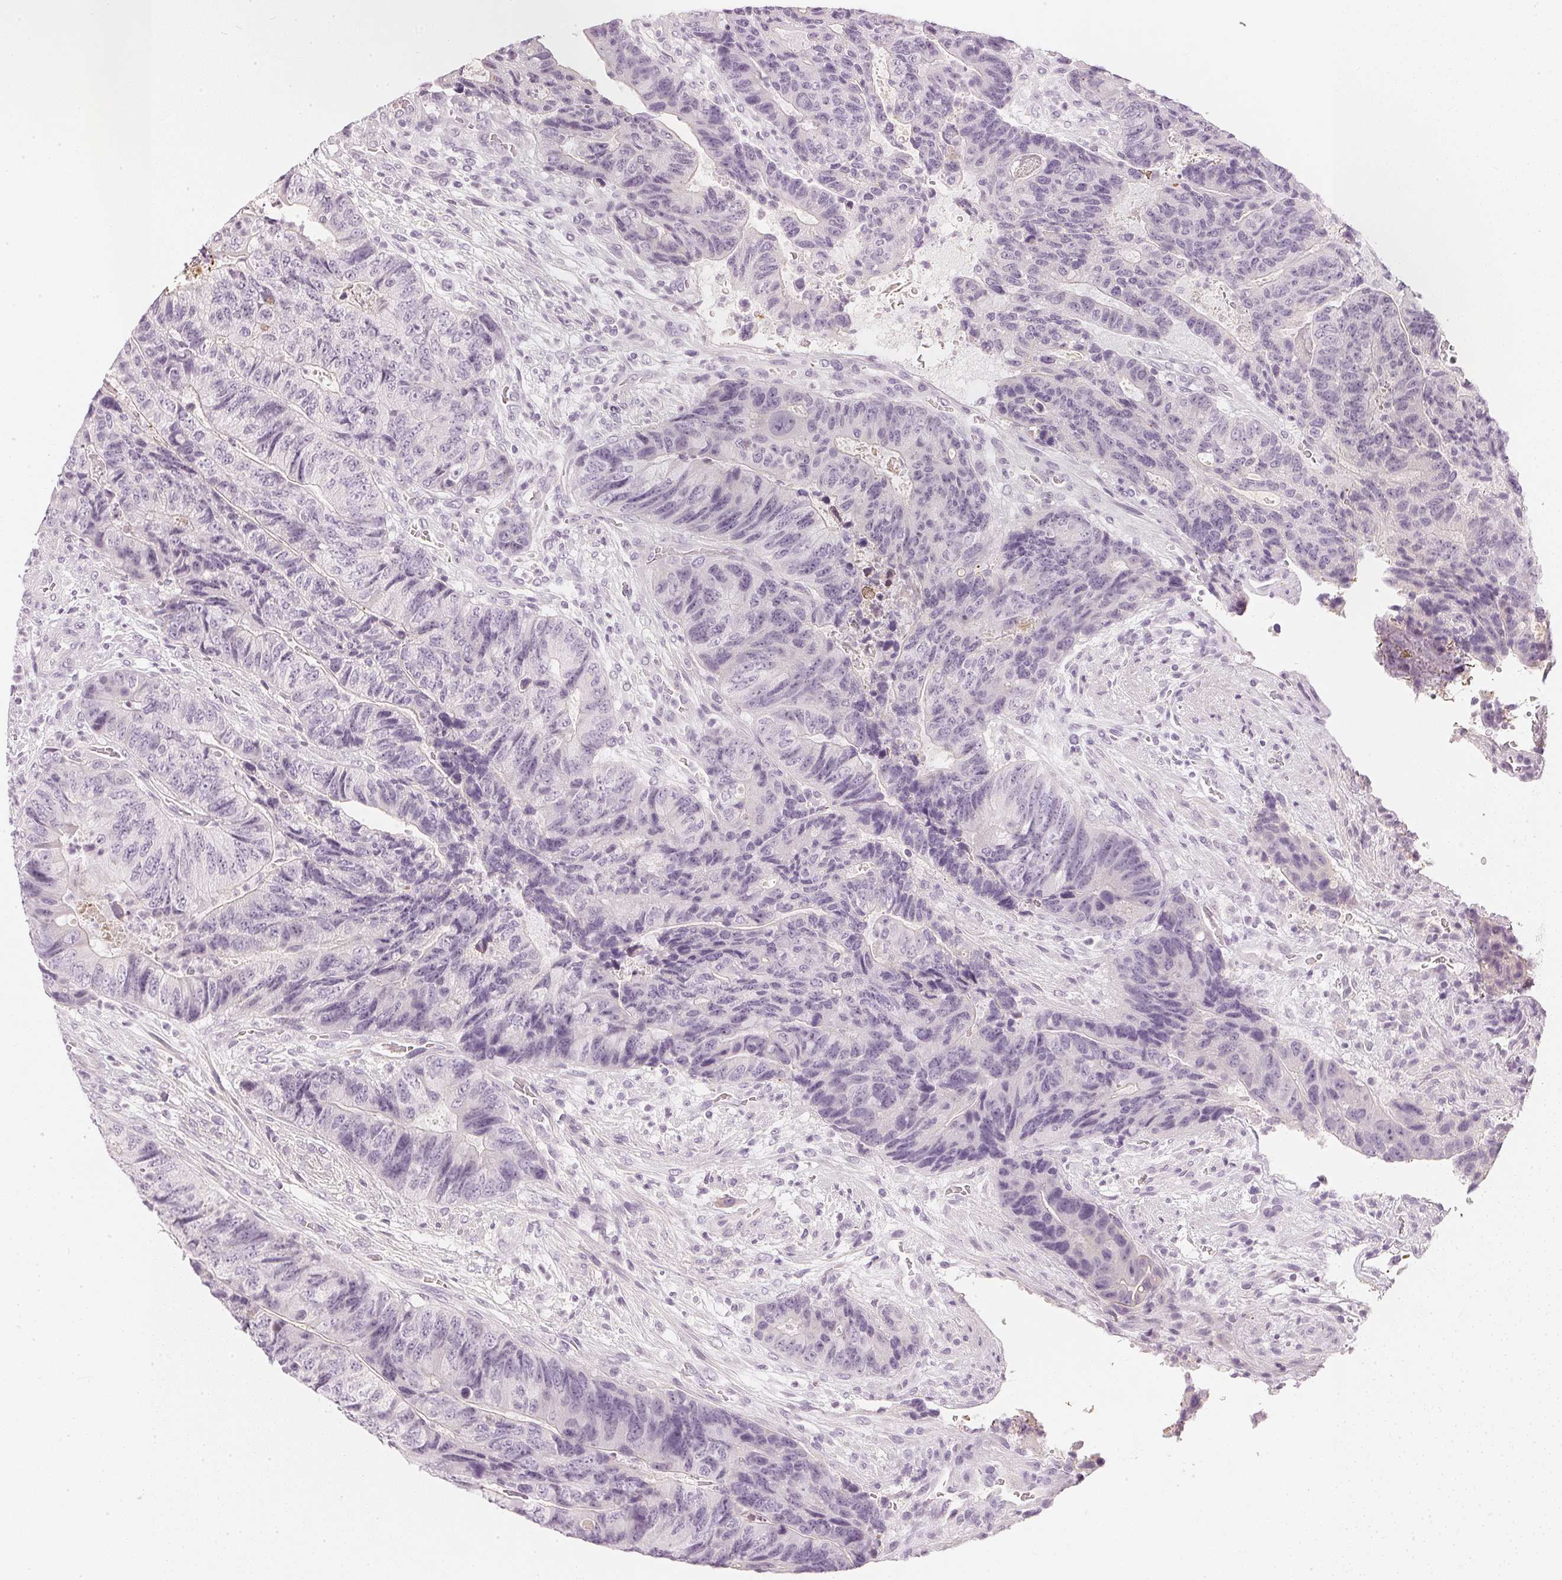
{"staining": {"intensity": "negative", "quantity": "none", "location": "none"}, "tissue": "colorectal cancer", "cell_type": "Tumor cells", "image_type": "cancer", "snomed": [{"axis": "morphology", "description": "Normal tissue, NOS"}, {"axis": "morphology", "description": "Adenocarcinoma, NOS"}, {"axis": "topography", "description": "Colon"}], "caption": "The photomicrograph displays no significant positivity in tumor cells of colorectal cancer.", "gene": "CHST4", "patient": {"sex": "female", "age": 48}}